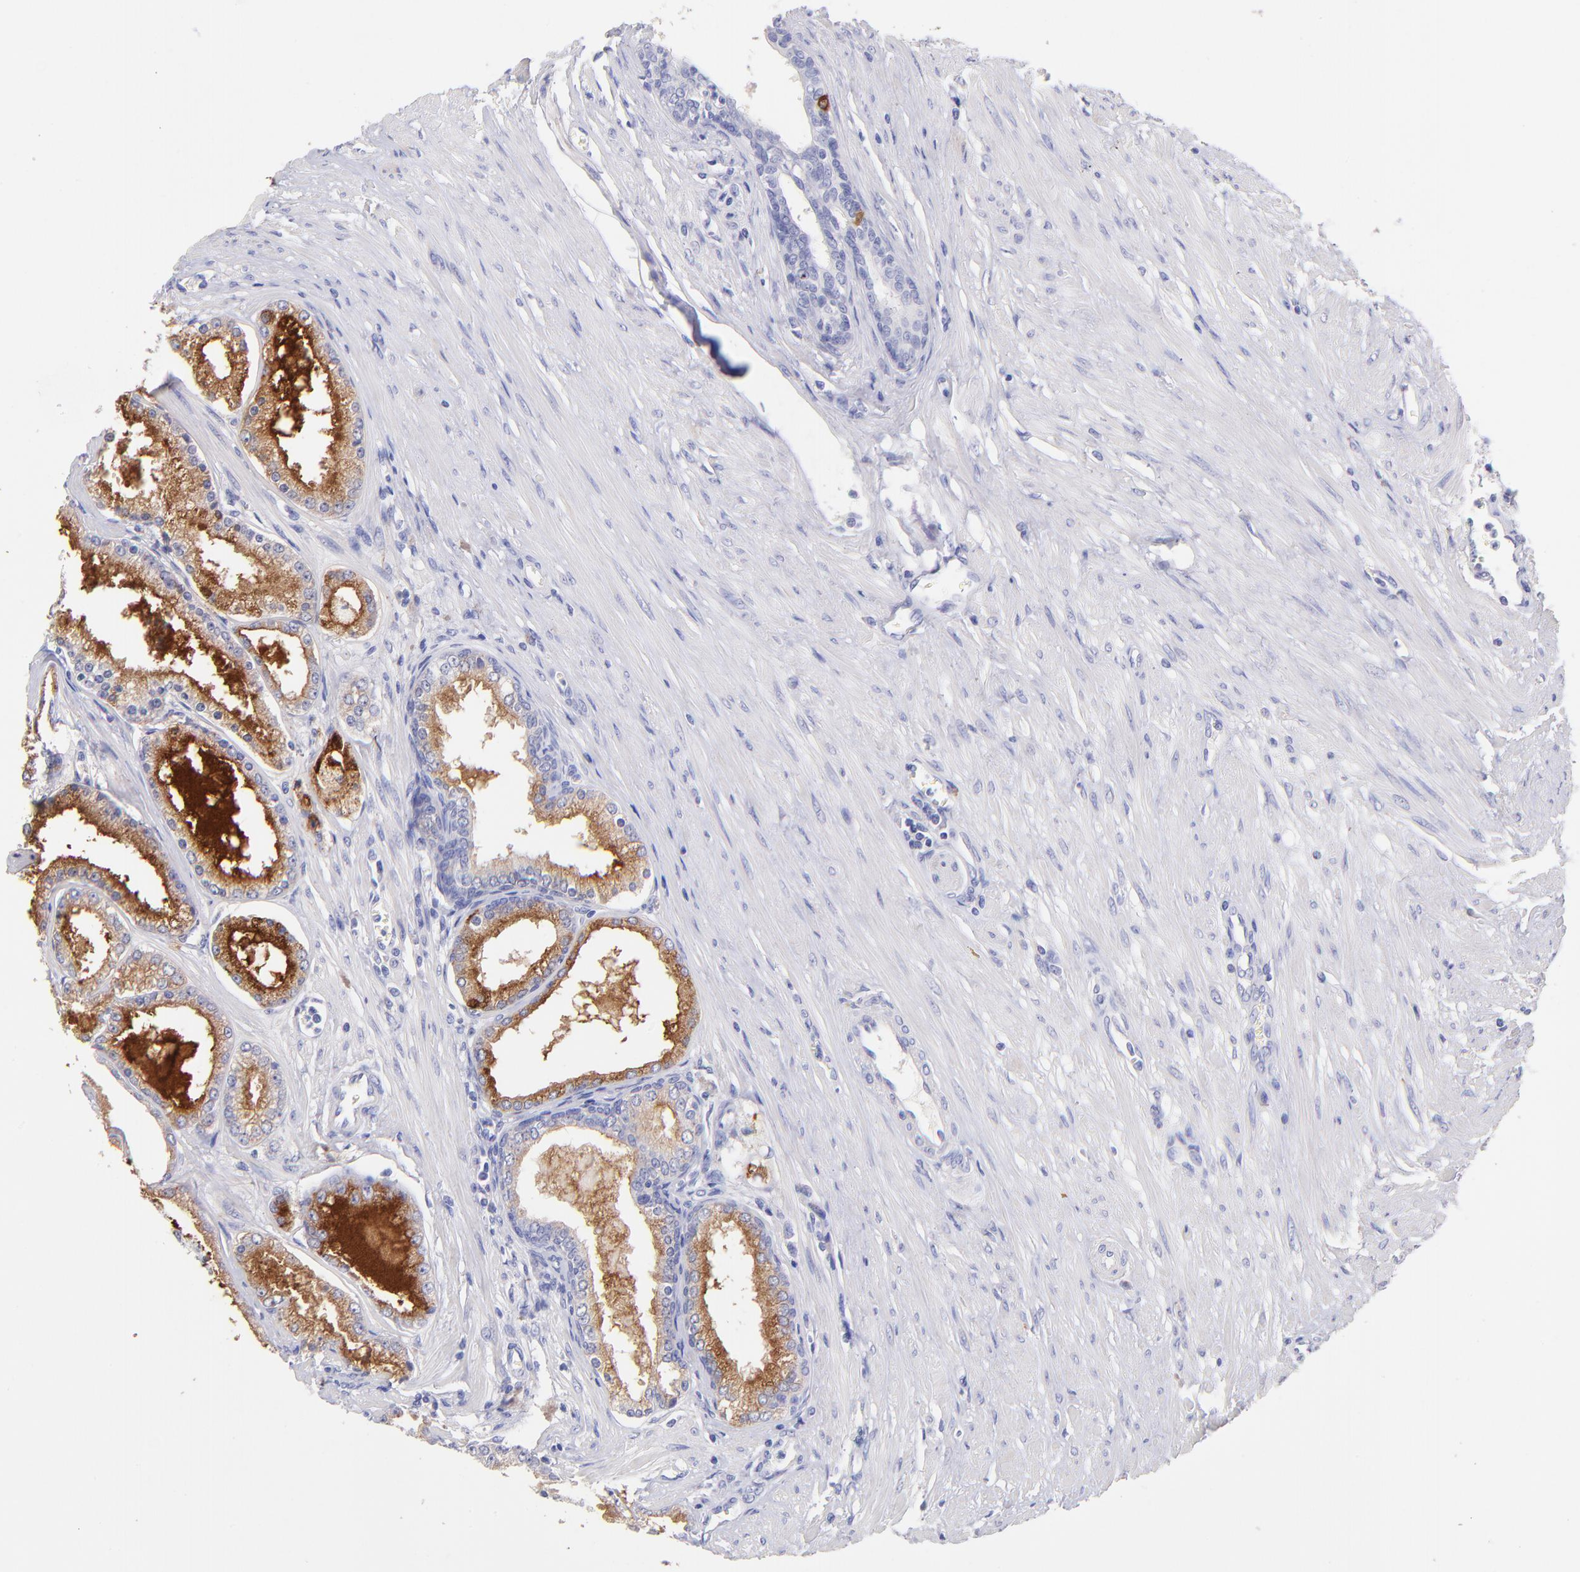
{"staining": {"intensity": "moderate", "quantity": ">75%", "location": "cytoplasmic/membranous"}, "tissue": "prostate cancer", "cell_type": "Tumor cells", "image_type": "cancer", "snomed": [{"axis": "morphology", "description": "Adenocarcinoma, Medium grade"}, {"axis": "topography", "description": "Prostate"}], "caption": "There is medium levels of moderate cytoplasmic/membranous positivity in tumor cells of prostate cancer (medium-grade adenocarcinoma), as demonstrated by immunohistochemical staining (brown color).", "gene": "RAB3B", "patient": {"sex": "male", "age": 72}}